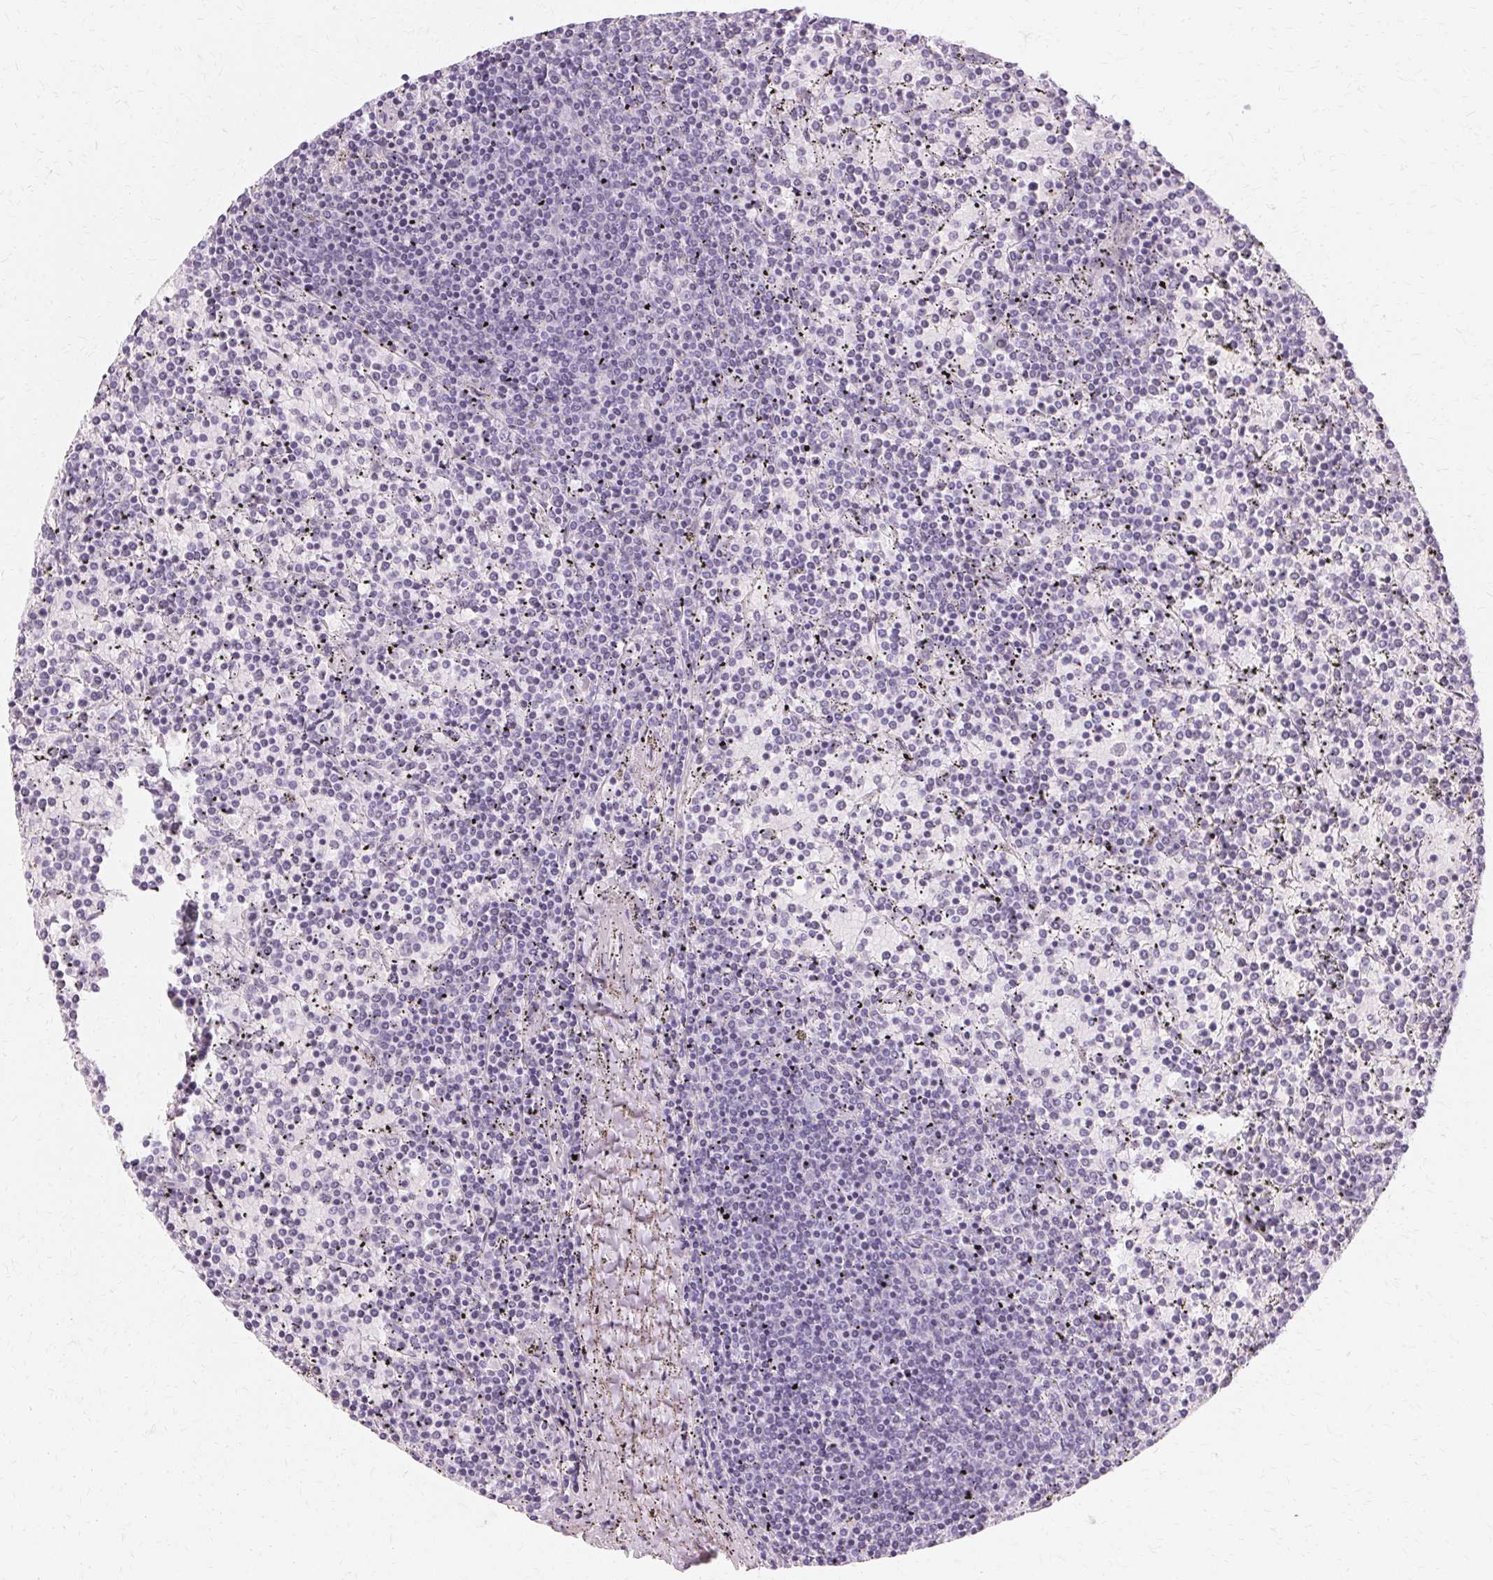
{"staining": {"intensity": "negative", "quantity": "none", "location": "none"}, "tissue": "lymphoma", "cell_type": "Tumor cells", "image_type": "cancer", "snomed": [{"axis": "morphology", "description": "Malignant lymphoma, non-Hodgkin's type, Low grade"}, {"axis": "topography", "description": "Spleen"}], "caption": "An image of lymphoma stained for a protein displays no brown staining in tumor cells.", "gene": "KRT6C", "patient": {"sex": "female", "age": 77}}